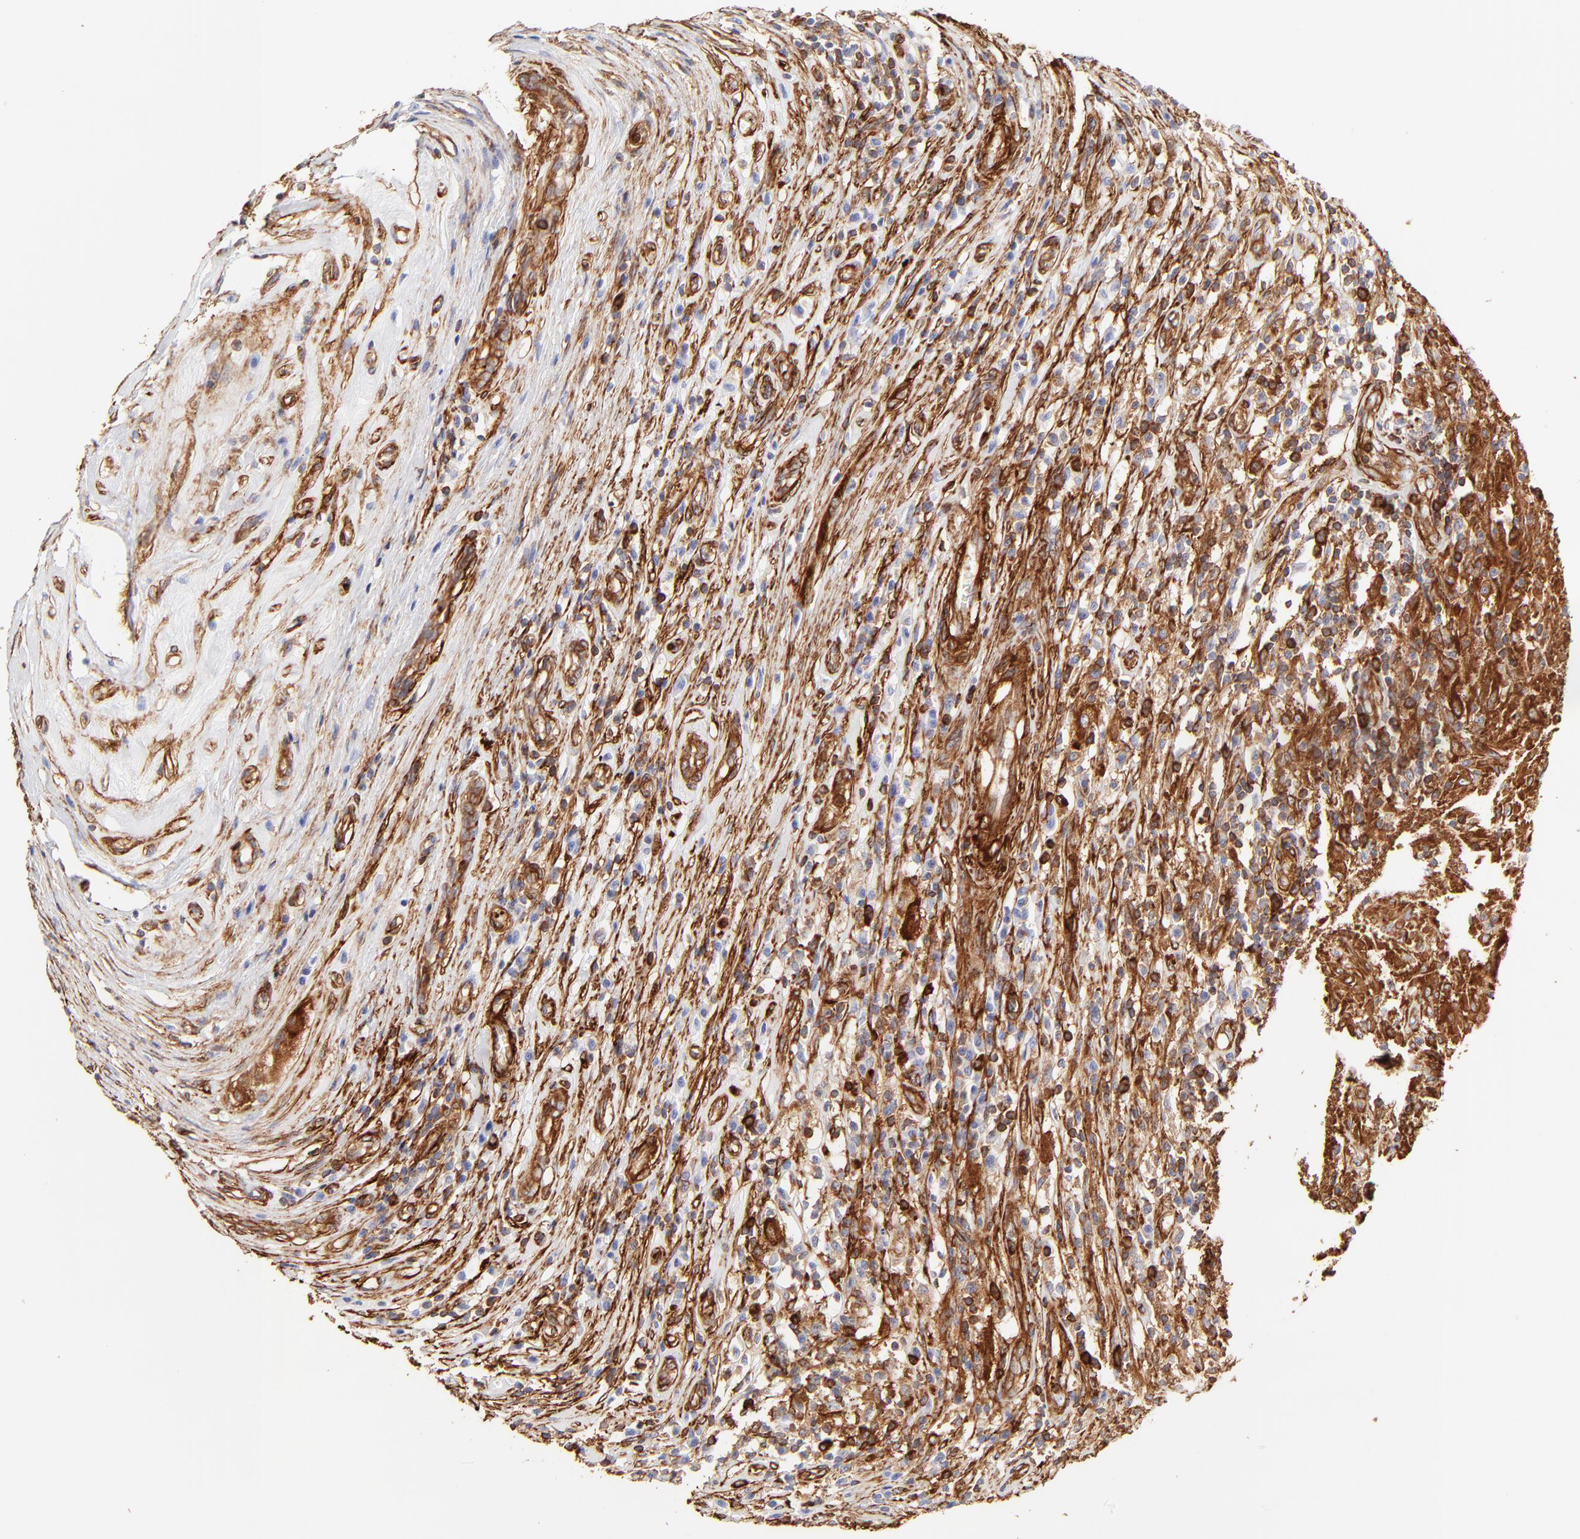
{"staining": {"intensity": "strong", "quantity": ">75%", "location": "cytoplasmic/membranous"}, "tissue": "testis cancer", "cell_type": "Tumor cells", "image_type": "cancer", "snomed": [{"axis": "morphology", "description": "Seminoma, NOS"}, {"axis": "topography", "description": "Testis"}], "caption": "This is a micrograph of IHC staining of testis cancer (seminoma), which shows strong staining in the cytoplasmic/membranous of tumor cells.", "gene": "FLNA", "patient": {"sex": "male", "age": 34}}